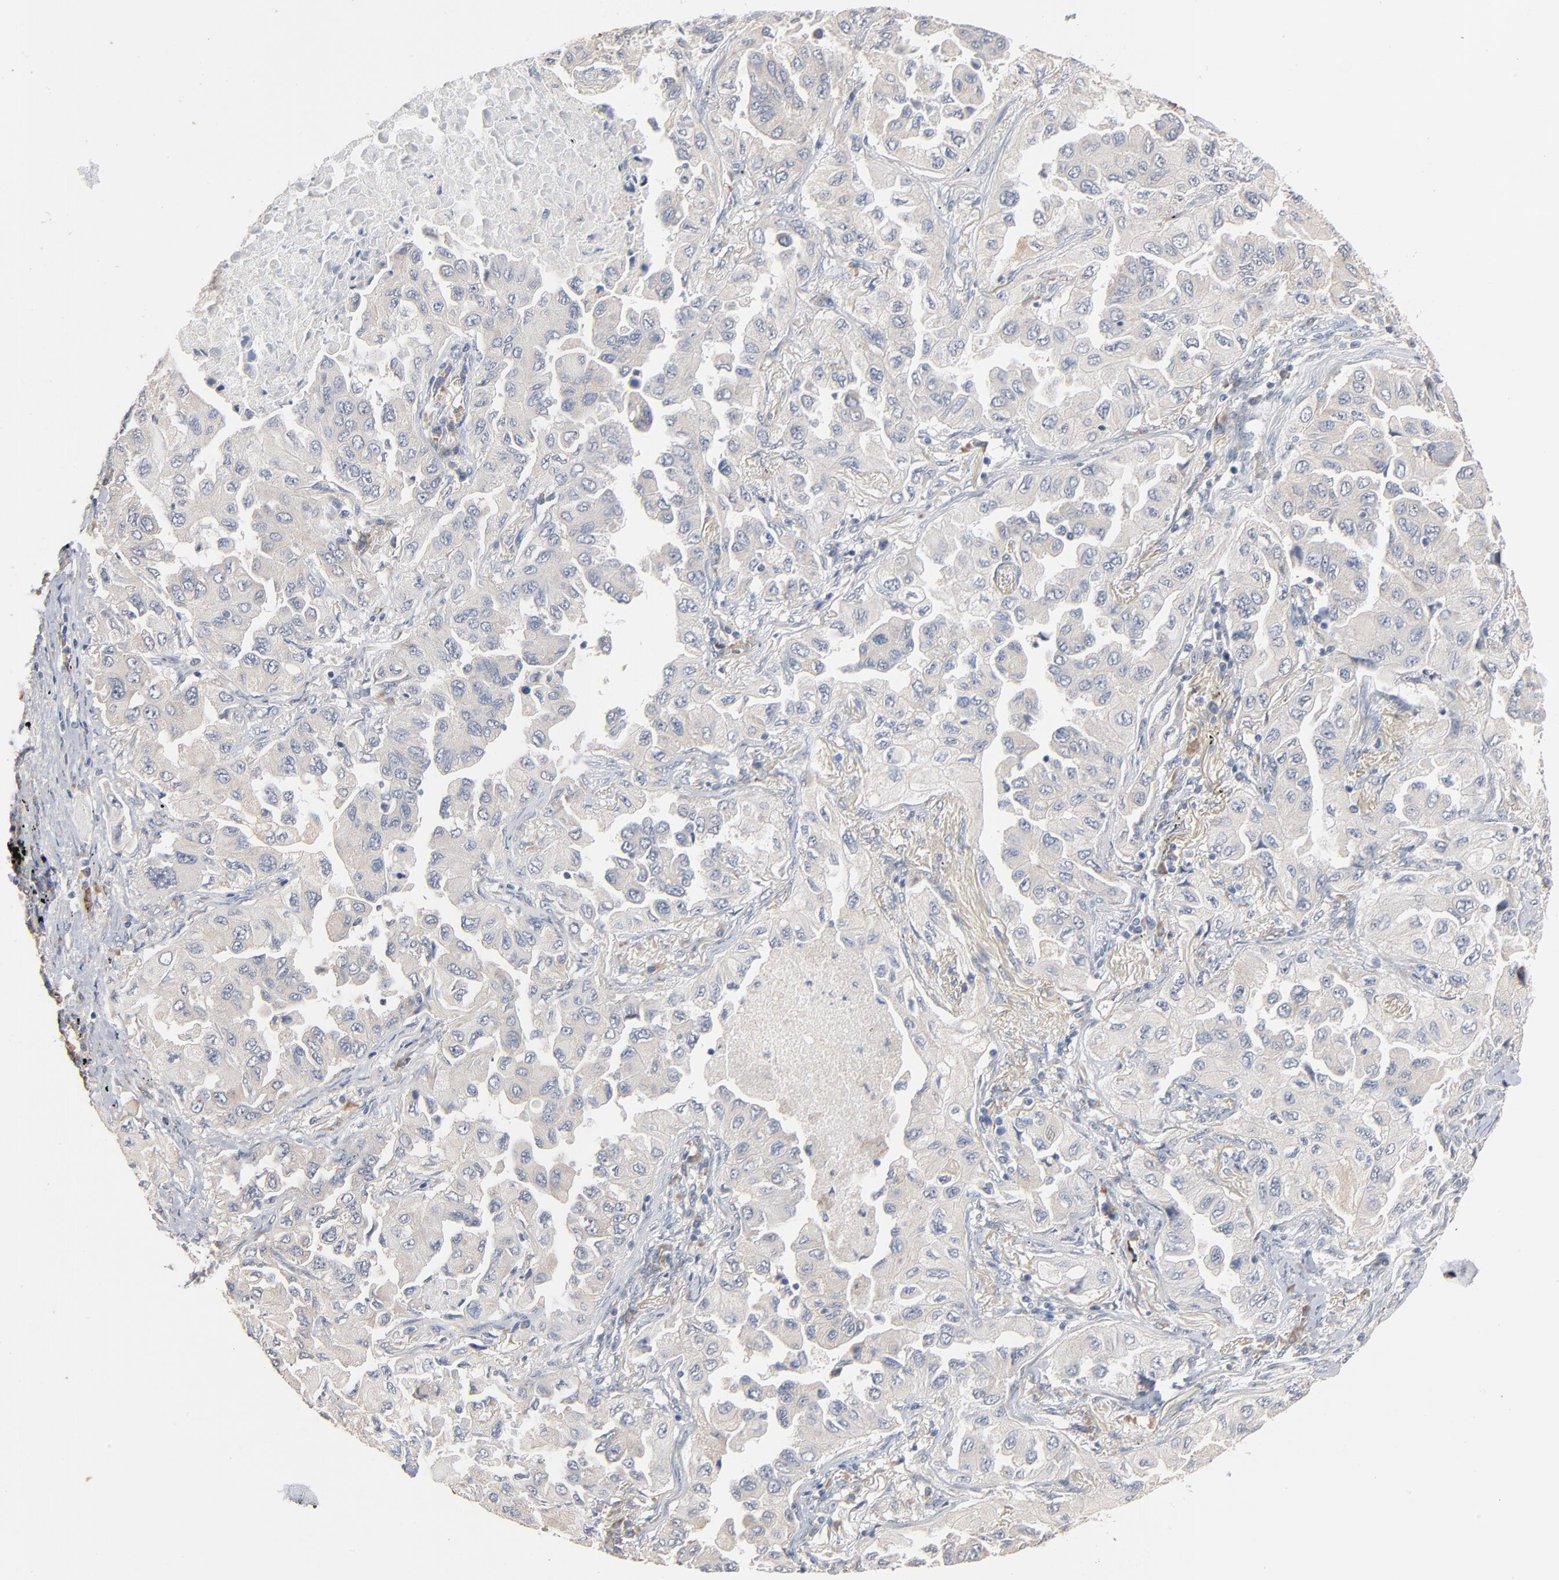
{"staining": {"intensity": "weak", "quantity": "<25%", "location": "cytoplasmic/membranous"}, "tissue": "lung cancer", "cell_type": "Tumor cells", "image_type": "cancer", "snomed": [{"axis": "morphology", "description": "Adenocarcinoma, NOS"}, {"axis": "topography", "description": "Lung"}], "caption": "Tumor cells show no significant expression in lung adenocarcinoma. (DAB immunohistochemistry visualized using brightfield microscopy, high magnification).", "gene": "ZDHHC8", "patient": {"sex": "female", "age": 65}}